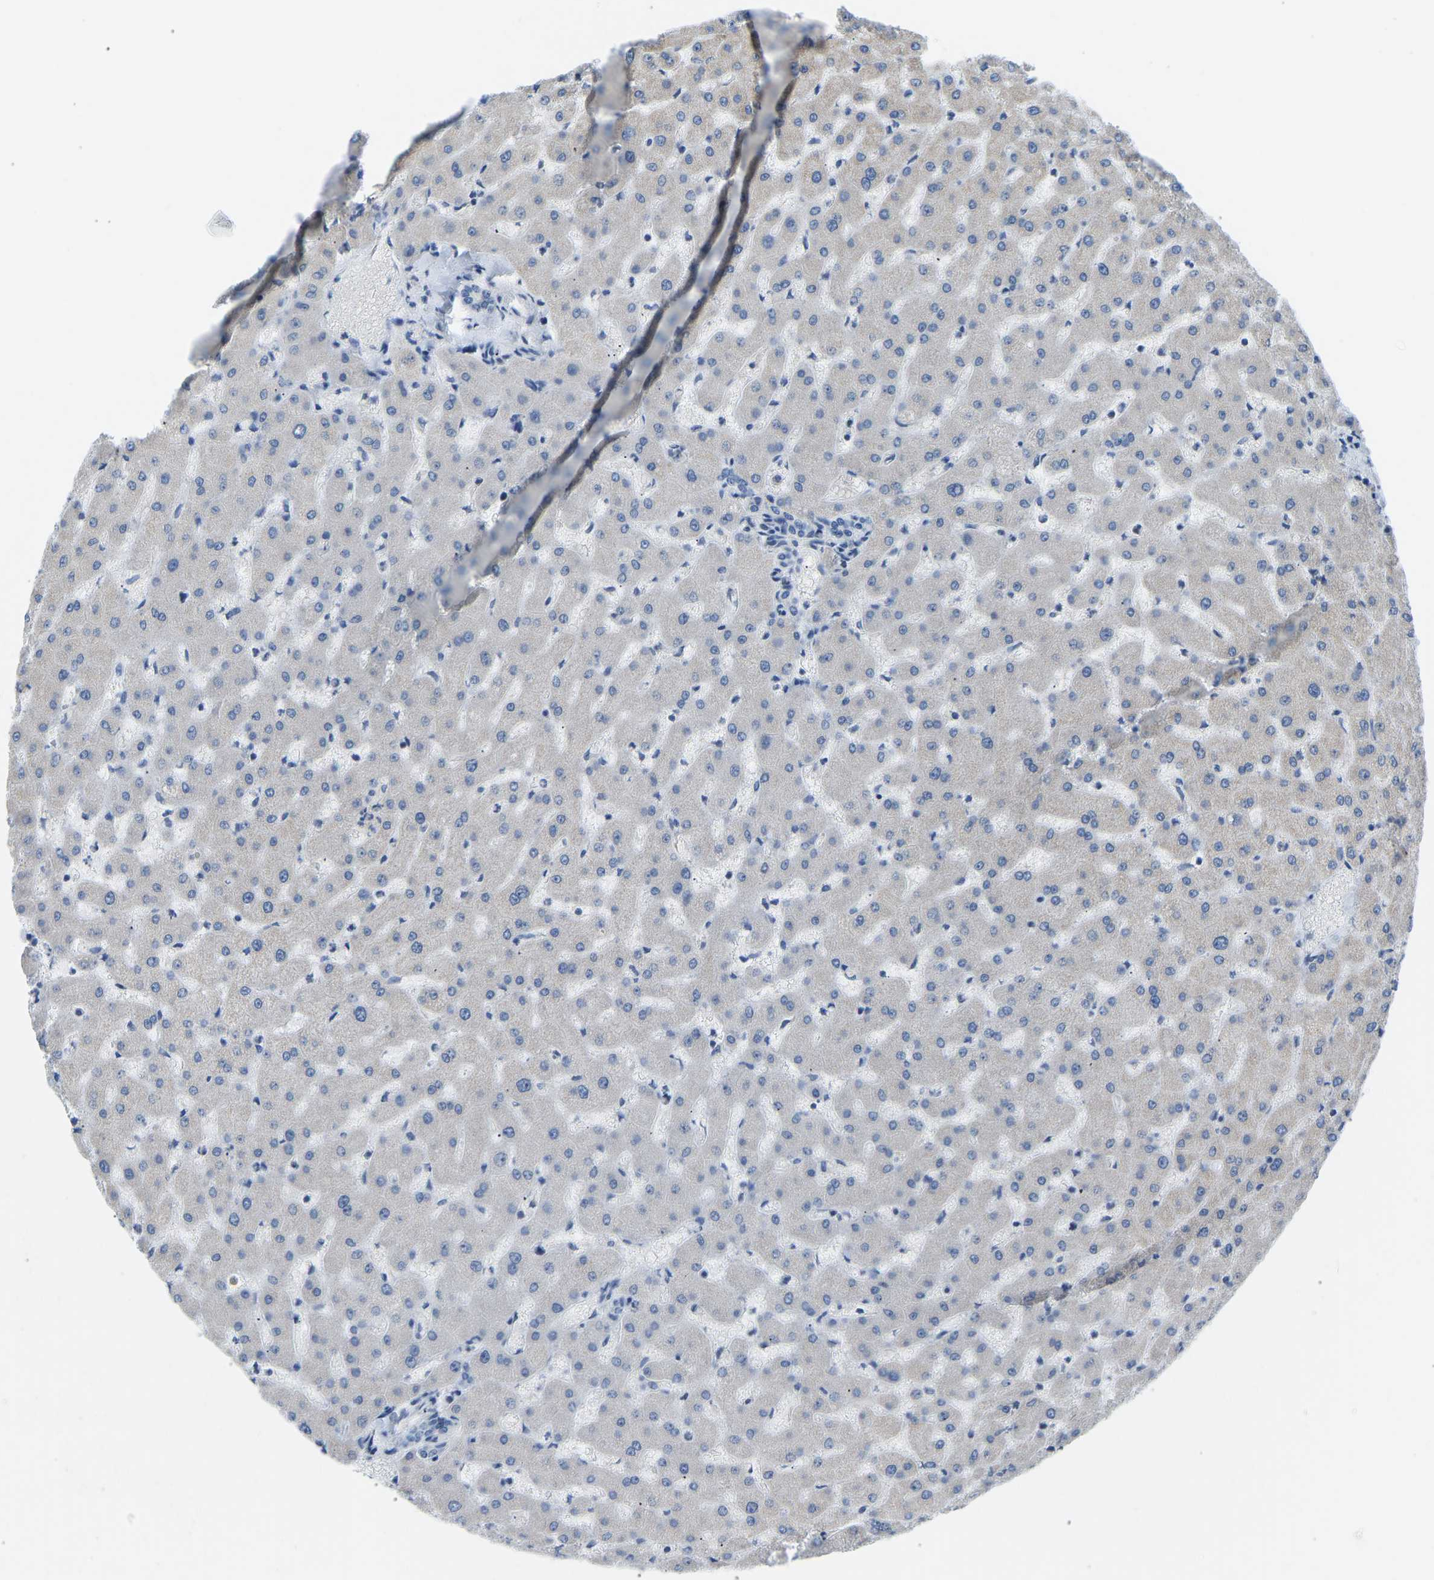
{"staining": {"intensity": "negative", "quantity": "none", "location": "none"}, "tissue": "liver", "cell_type": "Cholangiocytes", "image_type": "normal", "snomed": [{"axis": "morphology", "description": "Normal tissue, NOS"}, {"axis": "topography", "description": "Liver"}], "caption": "Photomicrograph shows no significant protein staining in cholangiocytes of unremarkable liver. Nuclei are stained in blue.", "gene": "VRK1", "patient": {"sex": "female", "age": 63}}